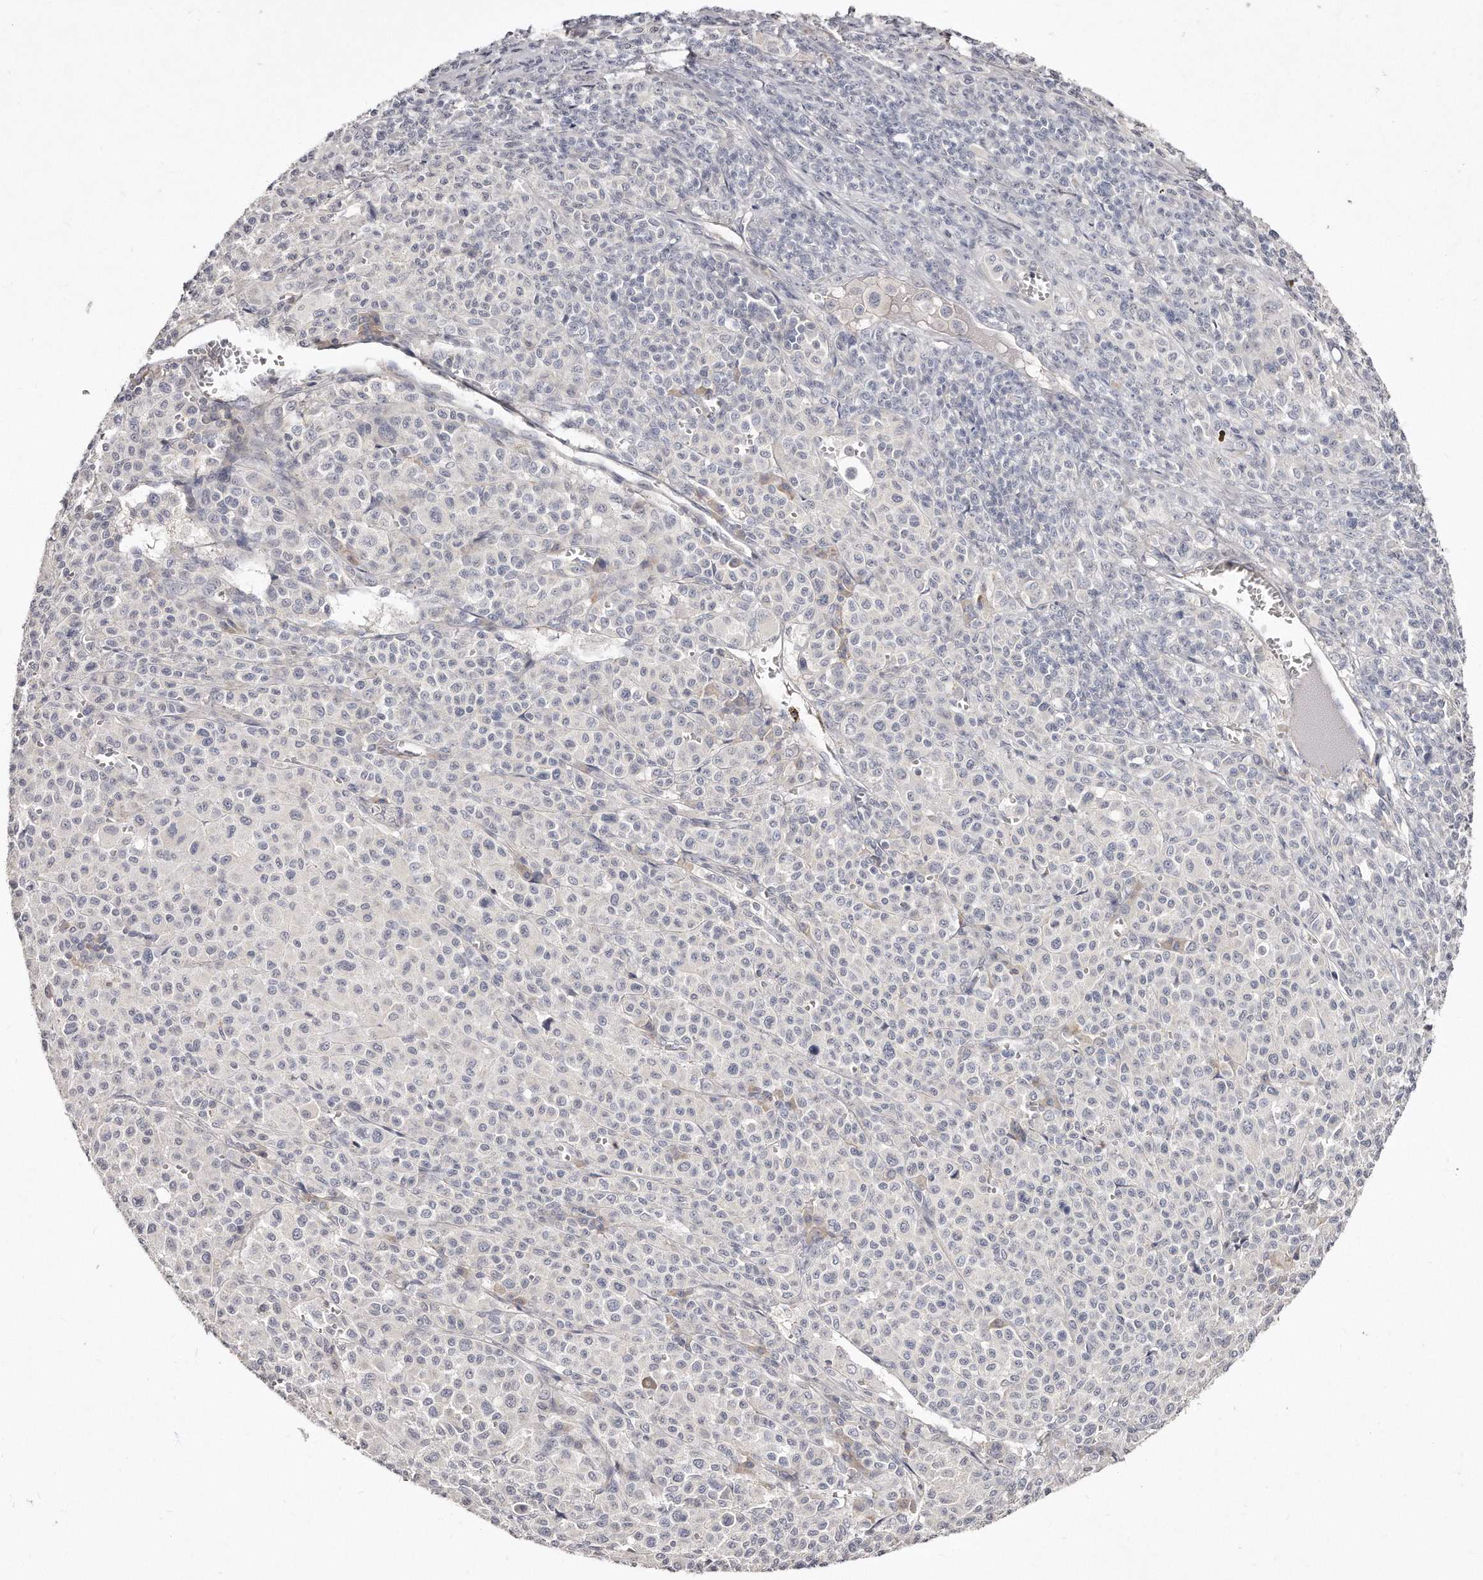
{"staining": {"intensity": "negative", "quantity": "none", "location": "none"}, "tissue": "melanoma", "cell_type": "Tumor cells", "image_type": "cancer", "snomed": [{"axis": "morphology", "description": "Malignant melanoma, Metastatic site"}, {"axis": "topography", "description": "Skin"}], "caption": "The histopathology image reveals no significant expression in tumor cells of malignant melanoma (metastatic site).", "gene": "TTLL4", "patient": {"sex": "female", "age": 74}}